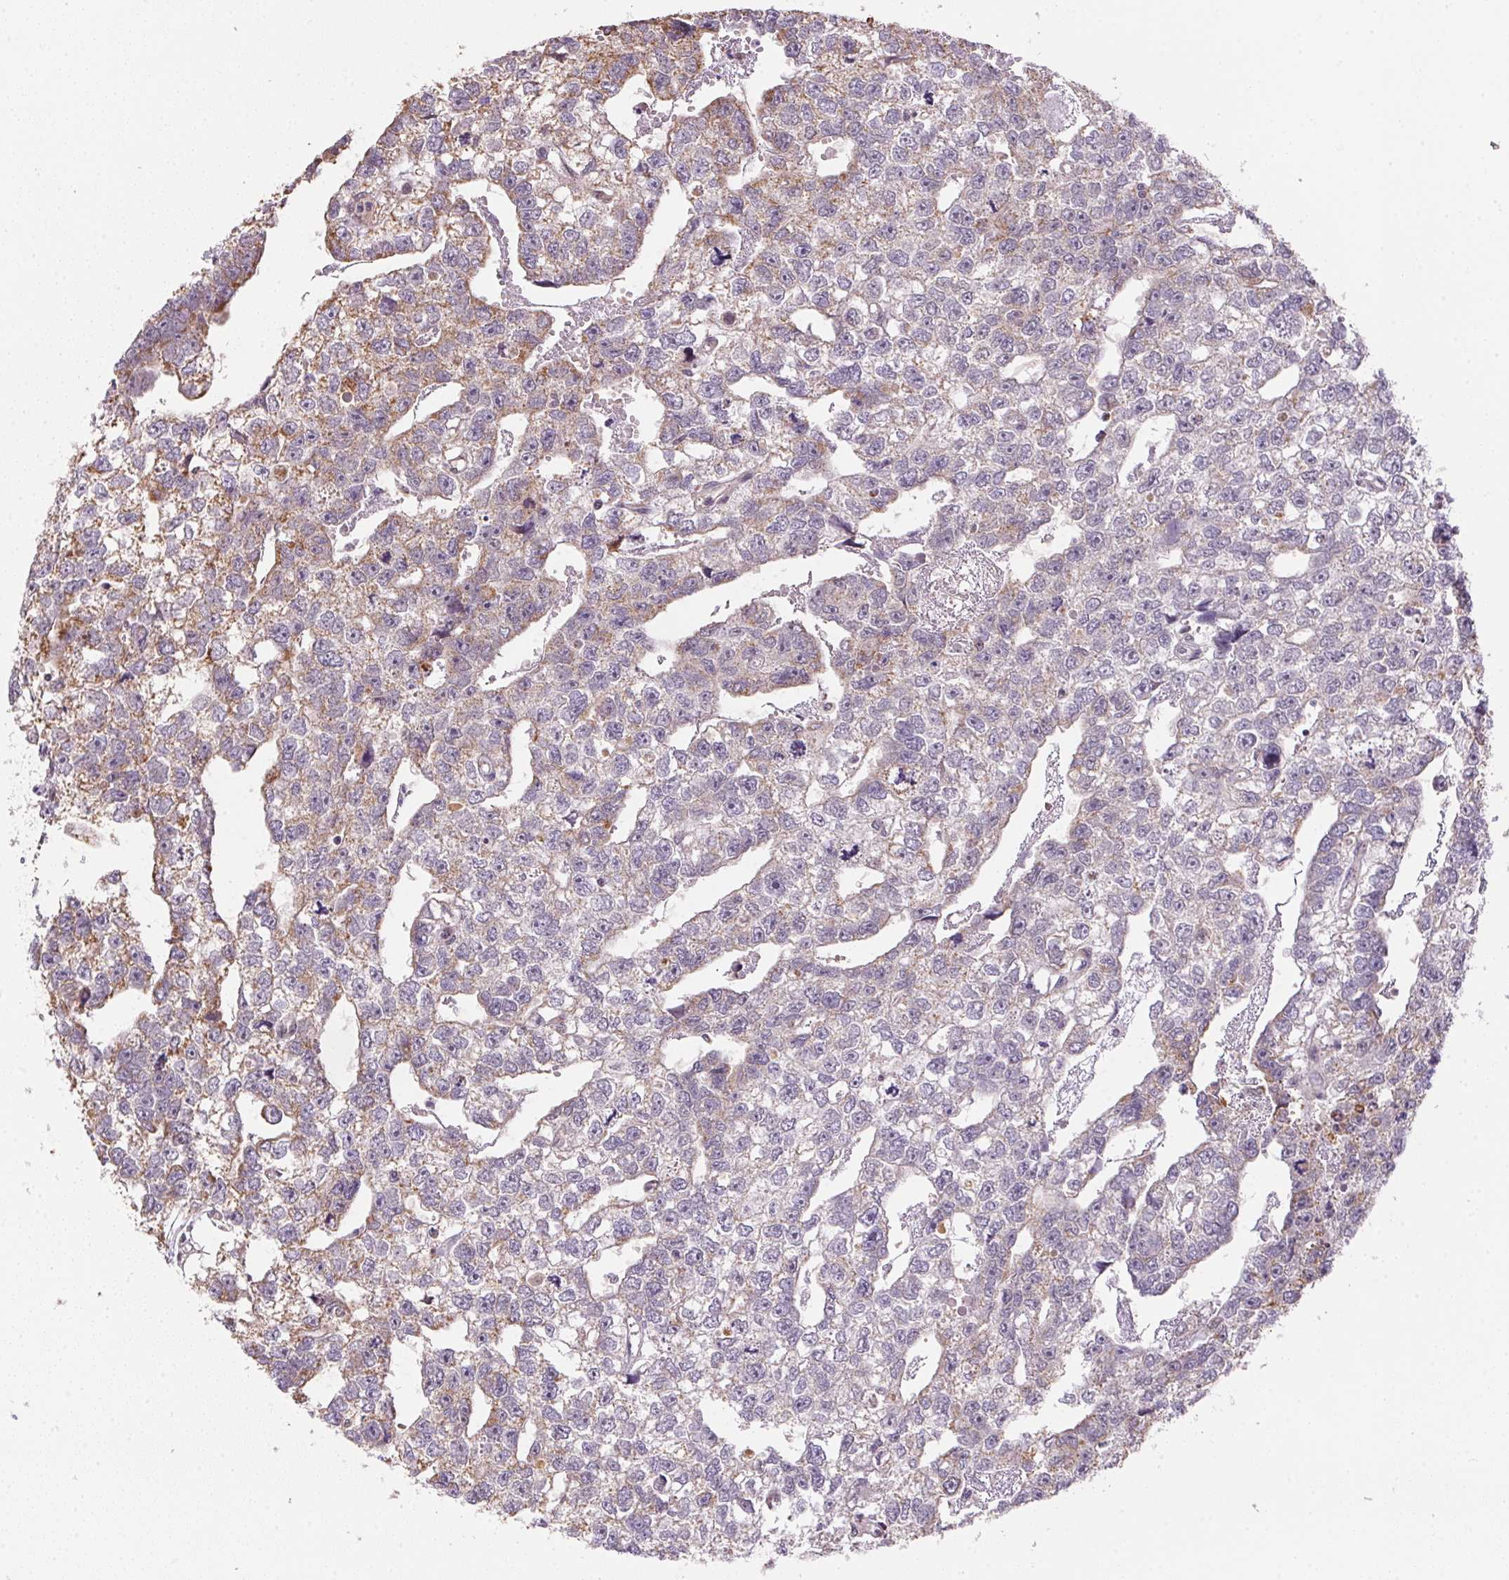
{"staining": {"intensity": "moderate", "quantity": "<25%", "location": "cytoplasmic/membranous"}, "tissue": "testis cancer", "cell_type": "Tumor cells", "image_type": "cancer", "snomed": [{"axis": "morphology", "description": "Carcinoma, Embryonal, NOS"}, {"axis": "morphology", "description": "Teratoma, malignant, NOS"}, {"axis": "topography", "description": "Testis"}], "caption": "Human testis cancer (malignant teratoma) stained for a protein (brown) shows moderate cytoplasmic/membranous positive staining in approximately <25% of tumor cells.", "gene": "SC5D", "patient": {"sex": "male", "age": 44}}